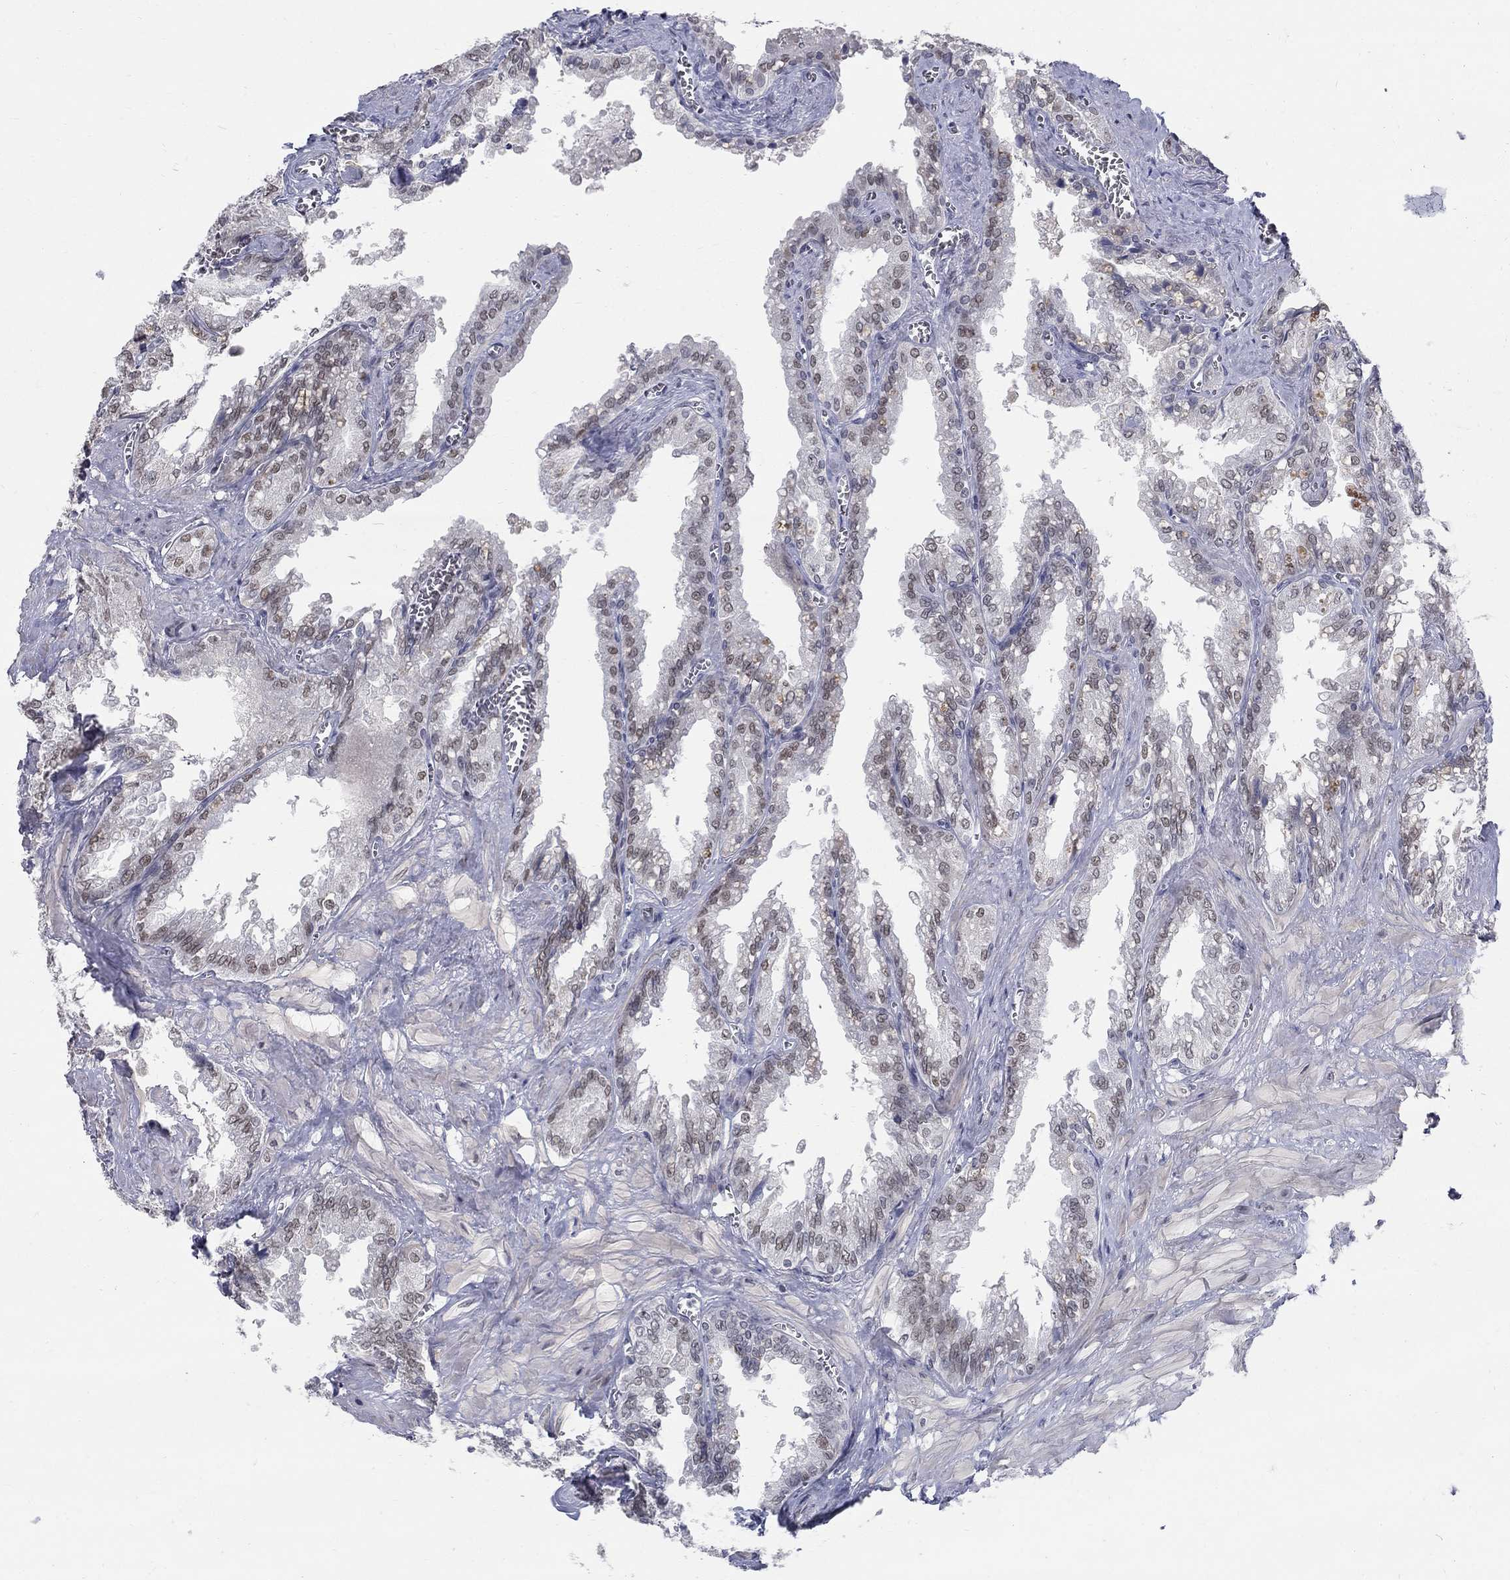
{"staining": {"intensity": "moderate", "quantity": ">75%", "location": "nuclear"}, "tissue": "seminal vesicle", "cell_type": "Glandular cells", "image_type": "normal", "snomed": [{"axis": "morphology", "description": "Normal tissue, NOS"}, {"axis": "topography", "description": "Seminal veicle"}], "caption": "Seminal vesicle stained with a brown dye demonstrates moderate nuclear positive positivity in about >75% of glandular cells.", "gene": "GCFC2", "patient": {"sex": "male", "age": 67}}